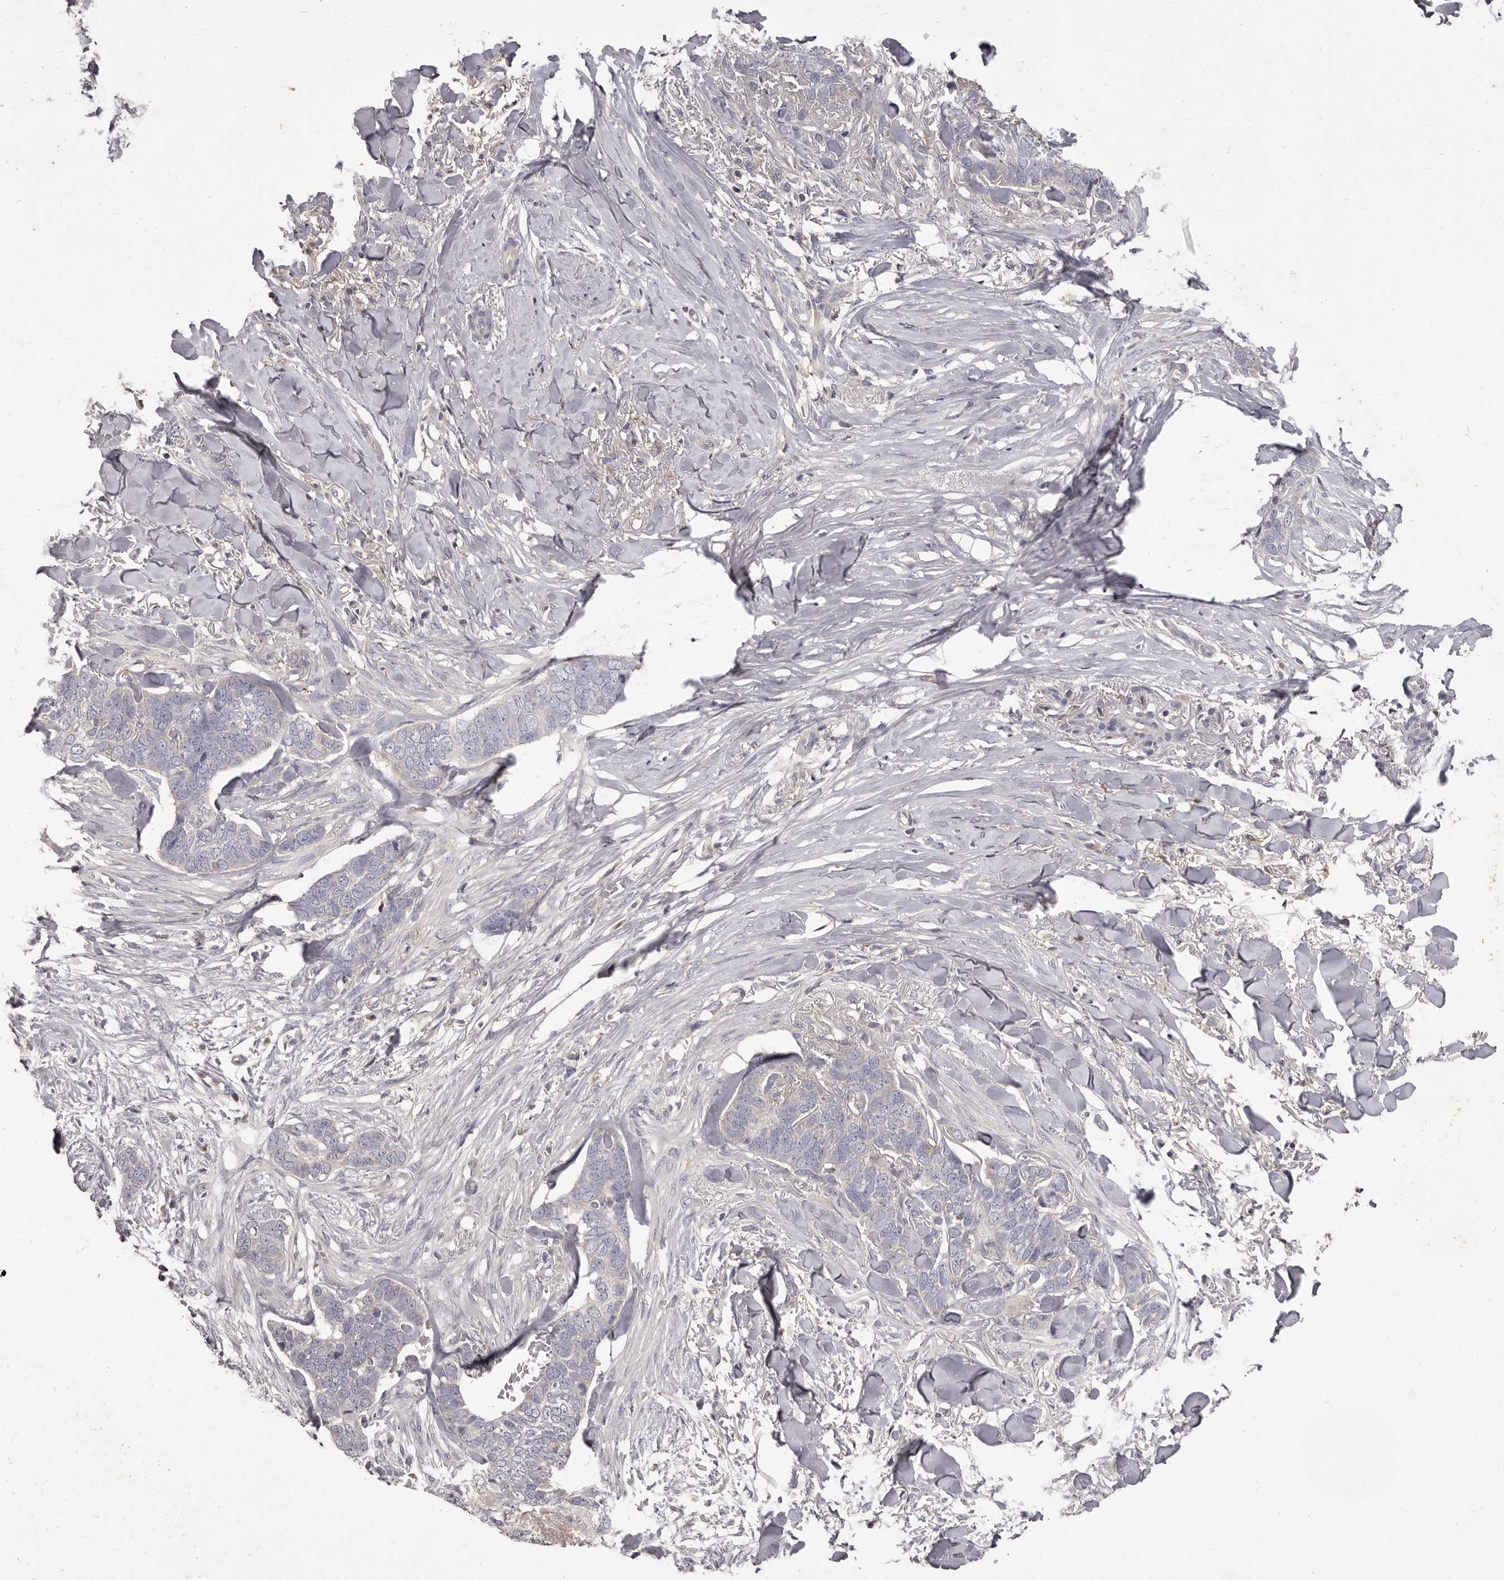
{"staining": {"intensity": "negative", "quantity": "none", "location": "none"}, "tissue": "skin cancer", "cell_type": "Tumor cells", "image_type": "cancer", "snomed": [{"axis": "morphology", "description": "Normal tissue, NOS"}, {"axis": "morphology", "description": "Basal cell carcinoma"}, {"axis": "topography", "description": "Skin"}], "caption": "Skin basal cell carcinoma was stained to show a protein in brown. There is no significant positivity in tumor cells.", "gene": "APEH", "patient": {"sex": "male", "age": 77}}